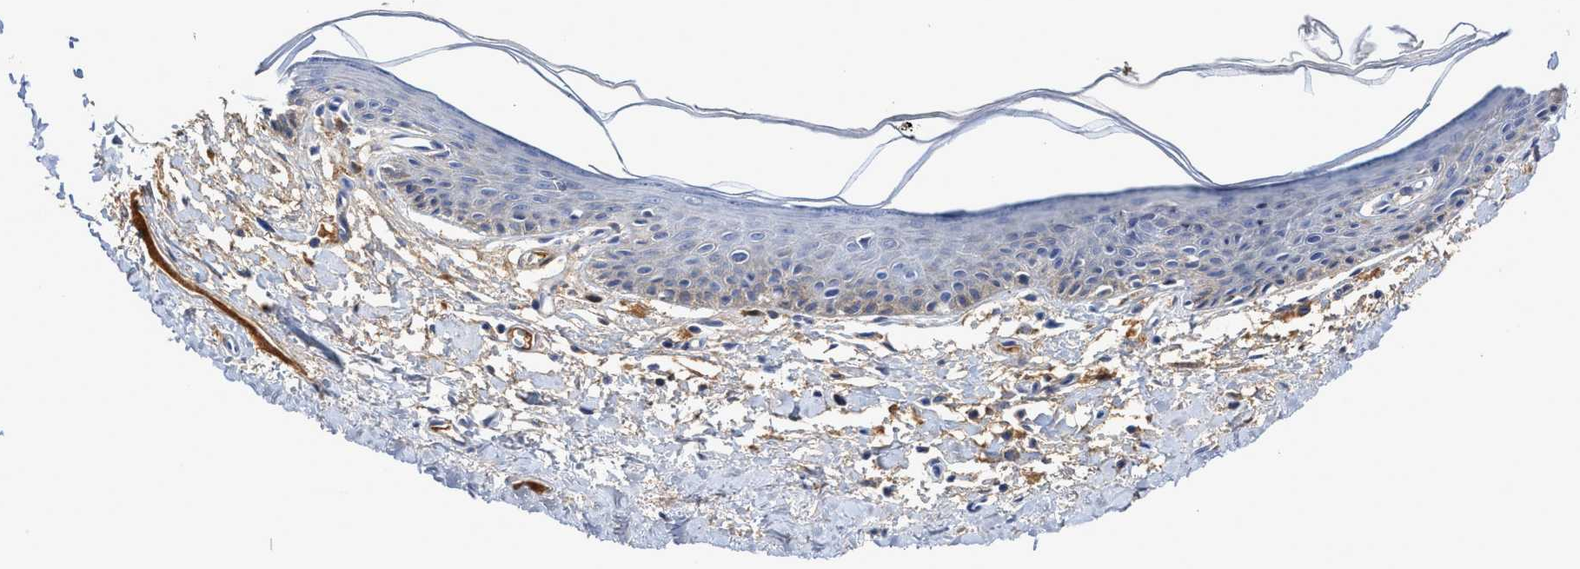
{"staining": {"intensity": "weak", "quantity": "<25%", "location": "cytoplasmic/membranous"}, "tissue": "skin", "cell_type": "Epidermal cells", "image_type": "normal", "snomed": [{"axis": "morphology", "description": "Normal tissue, NOS"}, {"axis": "topography", "description": "Vulva"}], "caption": "IHC of unremarkable skin shows no staining in epidermal cells.", "gene": "C2", "patient": {"sex": "female", "age": 54}}